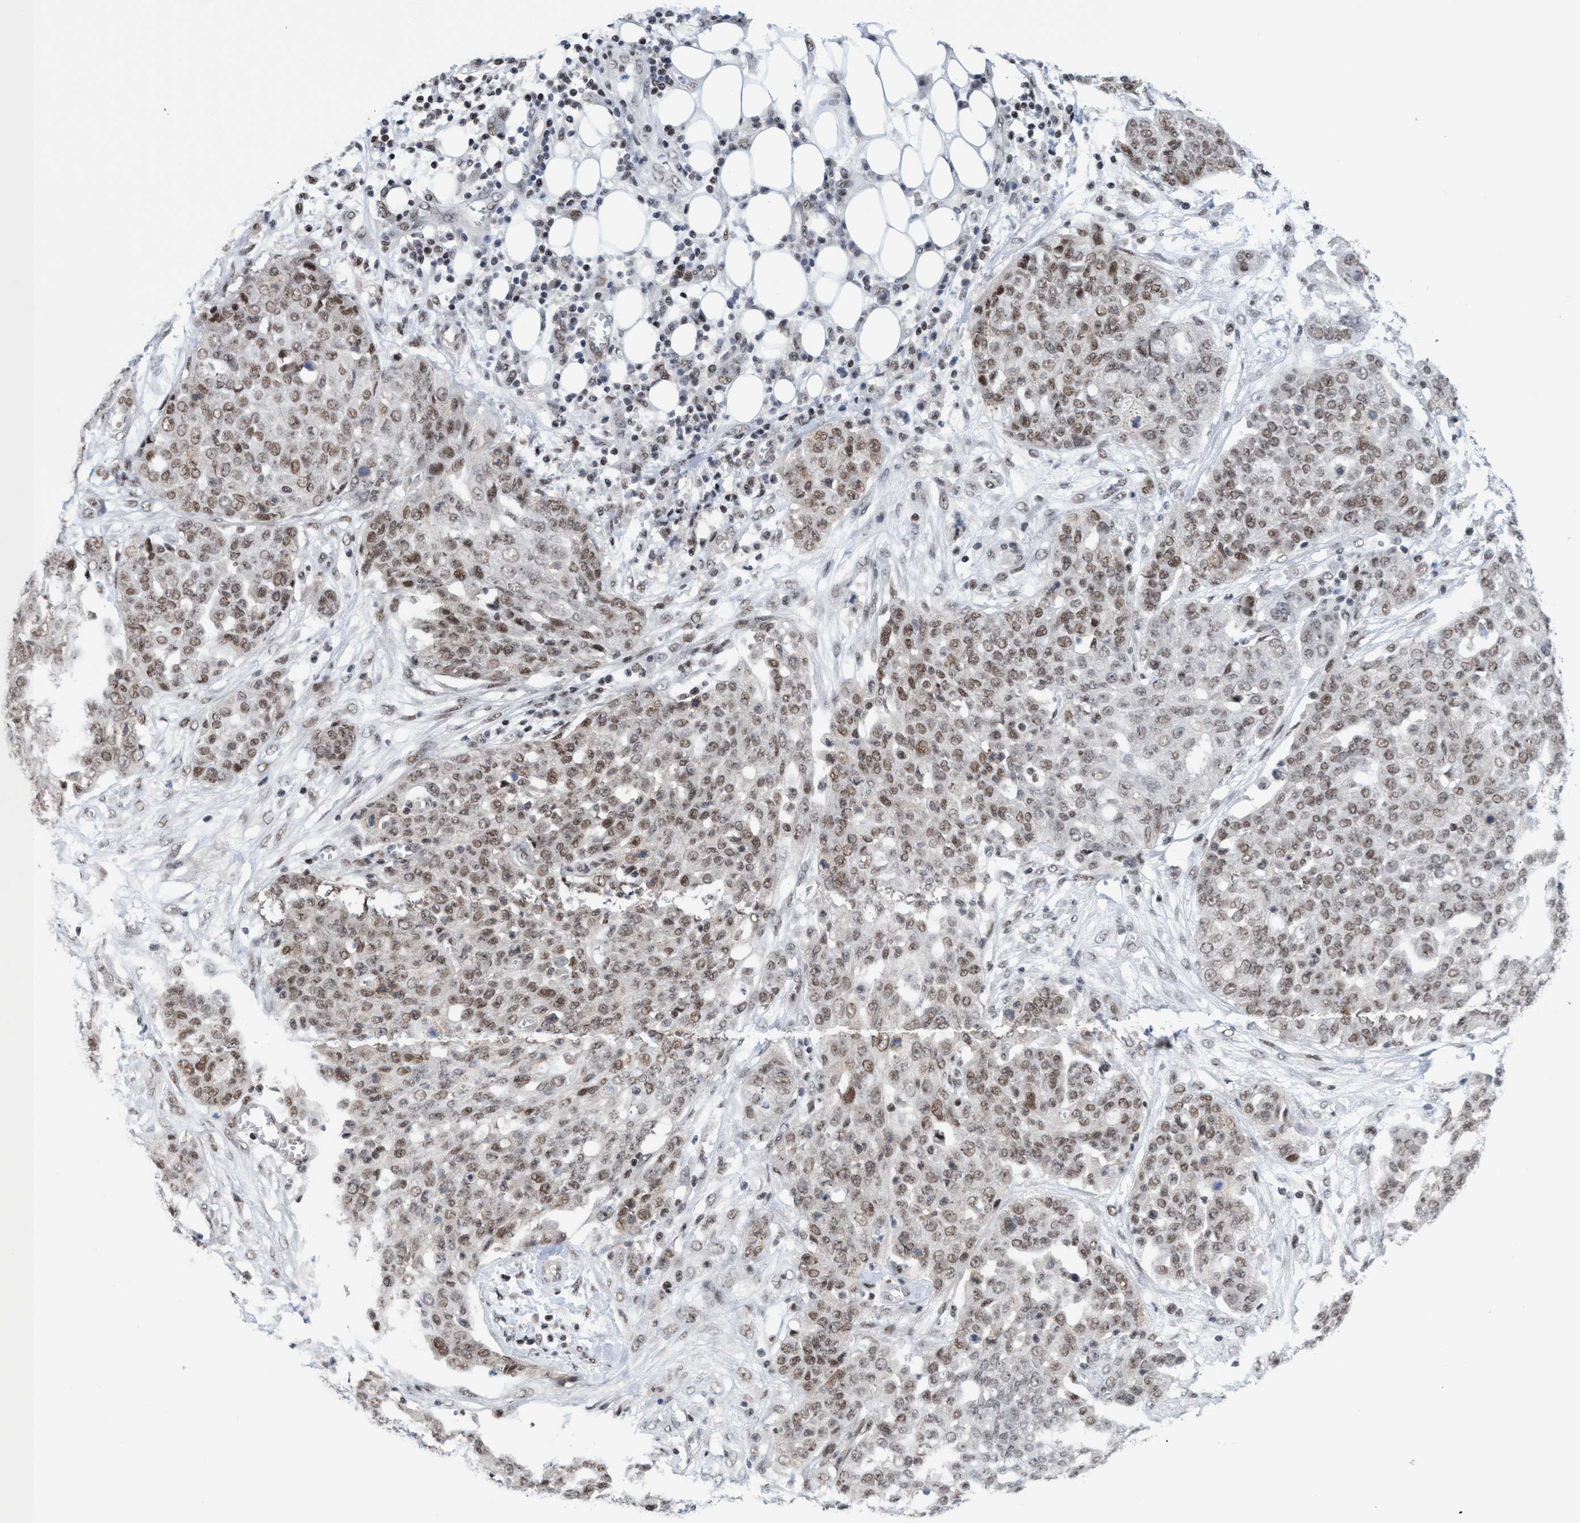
{"staining": {"intensity": "weak", "quantity": ">75%", "location": "nuclear"}, "tissue": "ovarian cancer", "cell_type": "Tumor cells", "image_type": "cancer", "snomed": [{"axis": "morphology", "description": "Cystadenocarcinoma, serous, NOS"}, {"axis": "topography", "description": "Soft tissue"}, {"axis": "topography", "description": "Ovary"}], "caption": "The immunohistochemical stain highlights weak nuclear expression in tumor cells of ovarian serous cystadenocarcinoma tissue. Nuclei are stained in blue.", "gene": "C9orf78", "patient": {"sex": "female", "age": 57}}